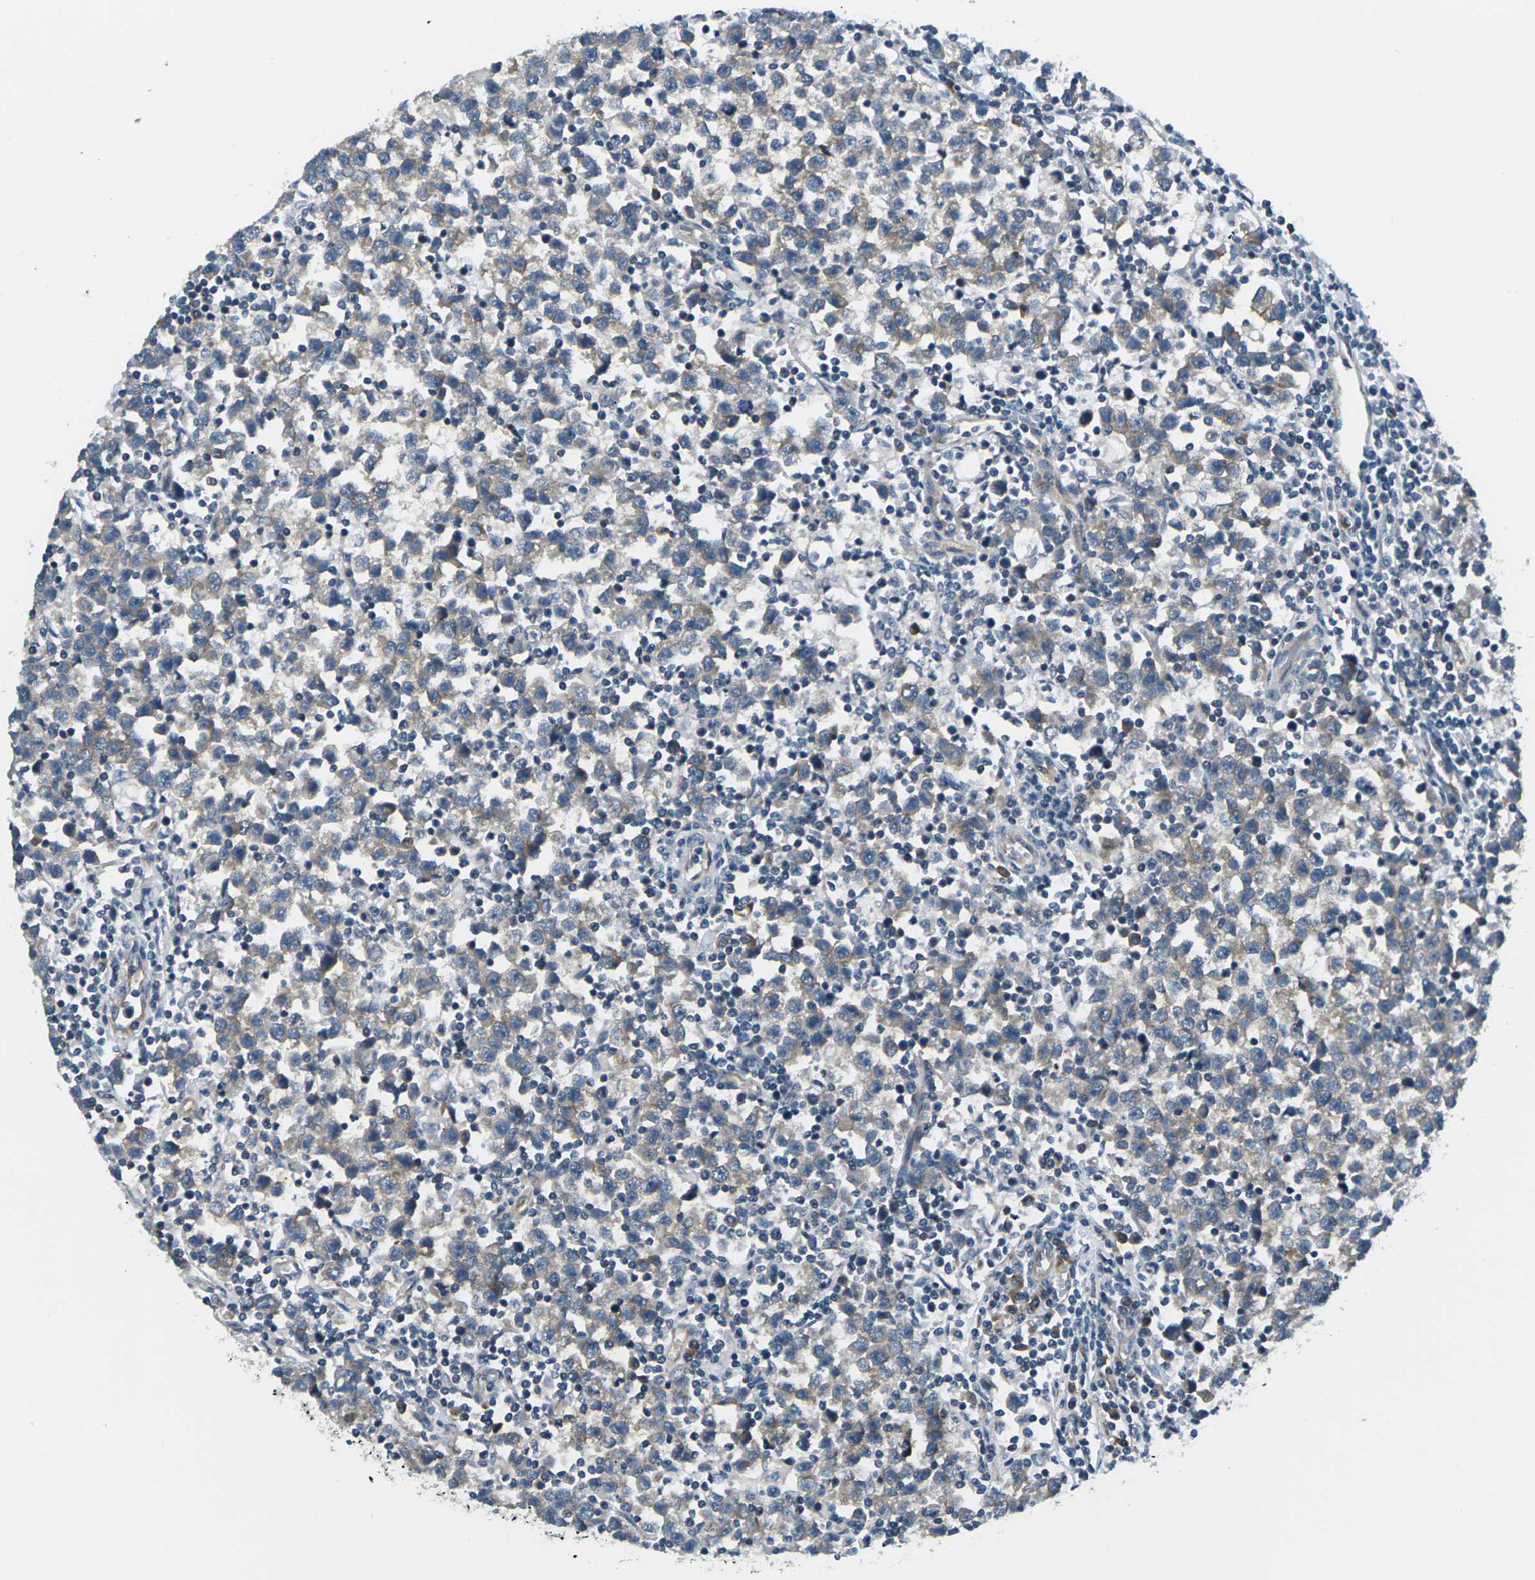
{"staining": {"intensity": "weak", "quantity": "<25%", "location": "cytoplasmic/membranous"}, "tissue": "testis cancer", "cell_type": "Tumor cells", "image_type": "cancer", "snomed": [{"axis": "morphology", "description": "Seminoma, NOS"}, {"axis": "topography", "description": "Testis"}], "caption": "Tumor cells show no significant protein staining in testis cancer. Nuclei are stained in blue.", "gene": "SLC13A3", "patient": {"sex": "male", "age": 43}}